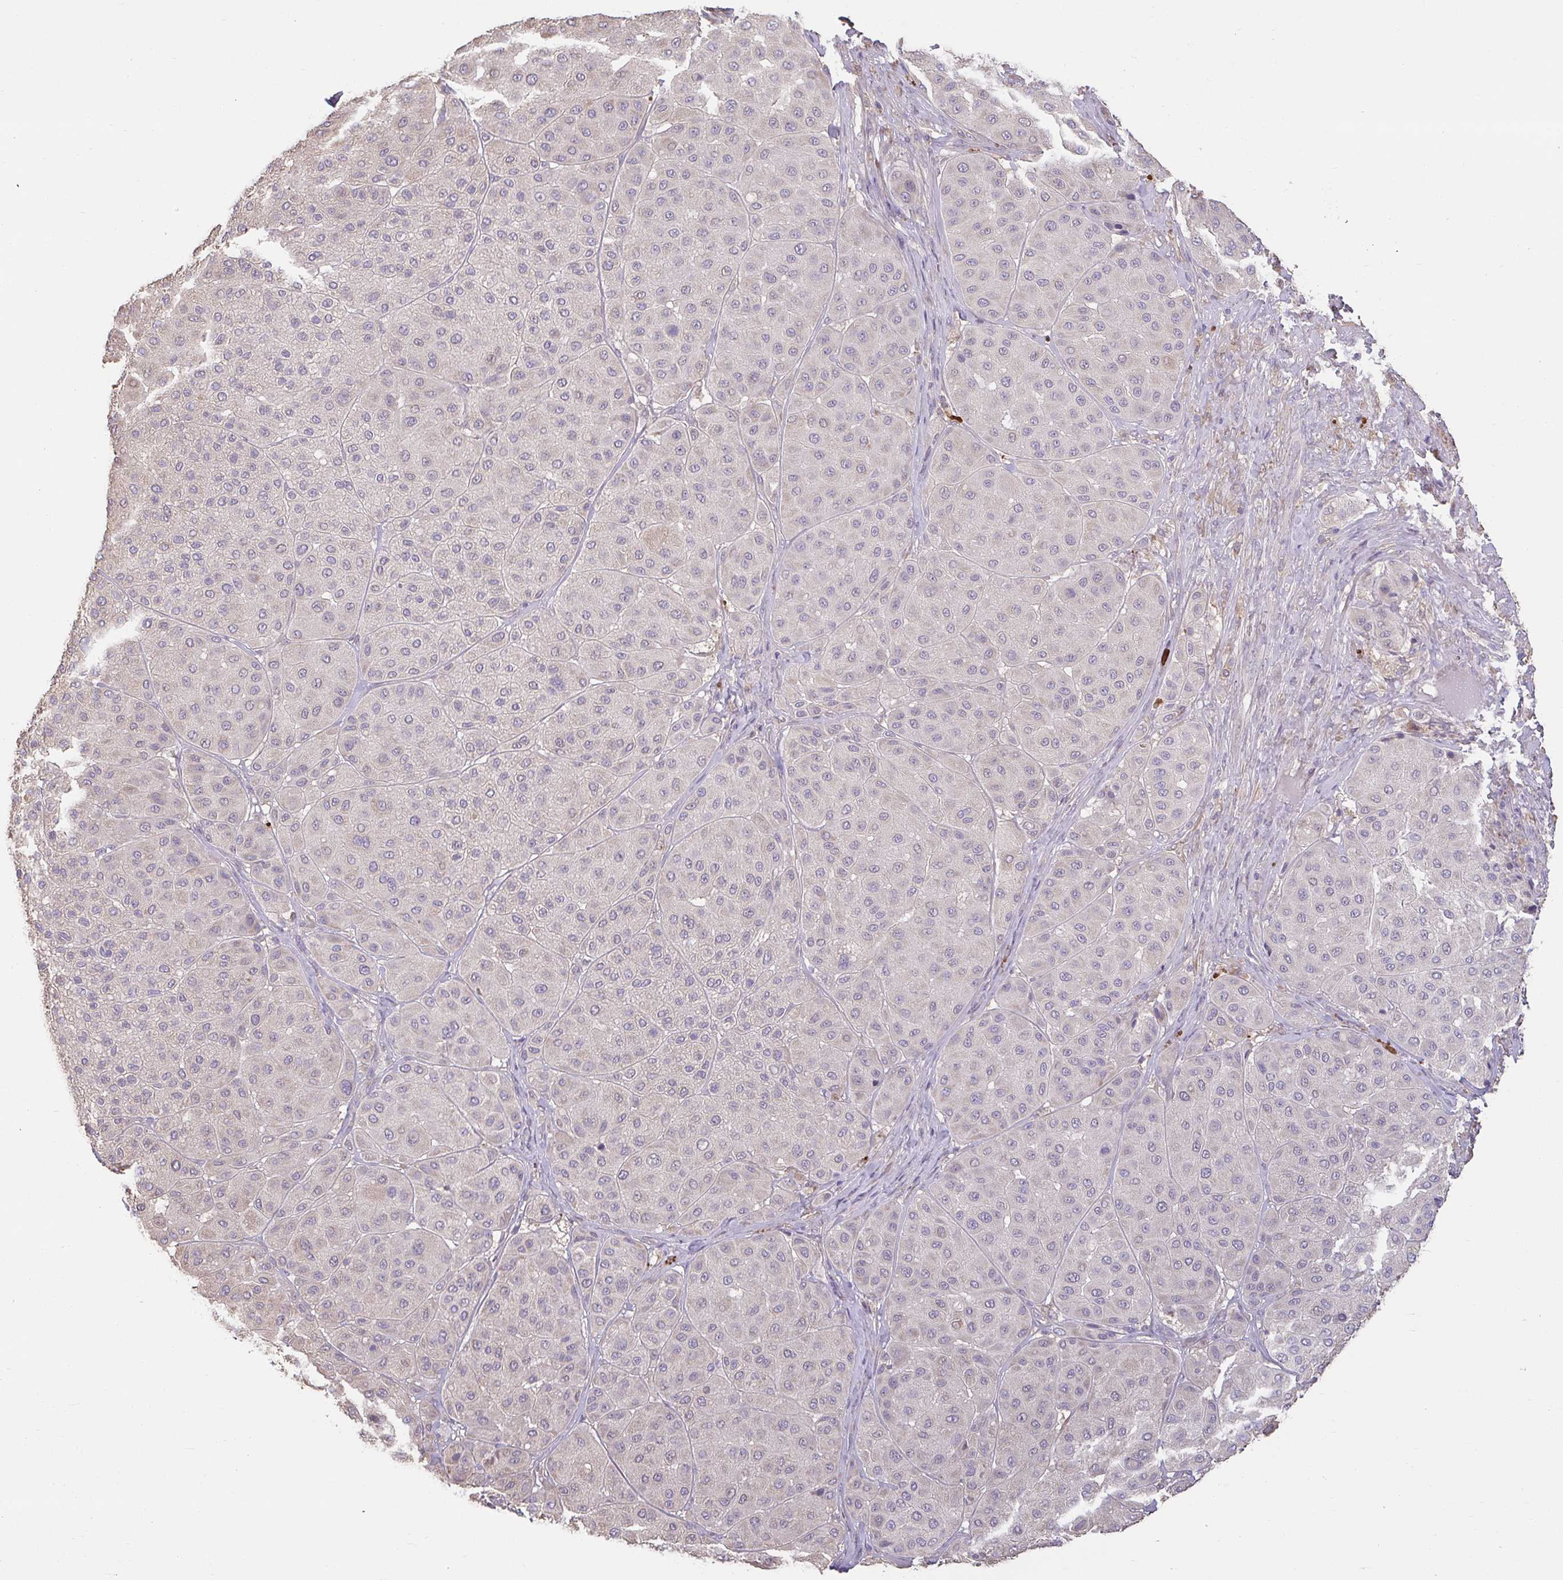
{"staining": {"intensity": "weak", "quantity": "<25%", "location": "cytoplasmic/membranous"}, "tissue": "melanoma", "cell_type": "Tumor cells", "image_type": "cancer", "snomed": [{"axis": "morphology", "description": "Malignant melanoma, Metastatic site"}, {"axis": "topography", "description": "Smooth muscle"}], "caption": "Immunohistochemistry (IHC) micrograph of neoplastic tissue: human melanoma stained with DAB (3,3'-diaminobenzidine) demonstrates no significant protein expression in tumor cells.", "gene": "BRINP3", "patient": {"sex": "male", "age": 41}}